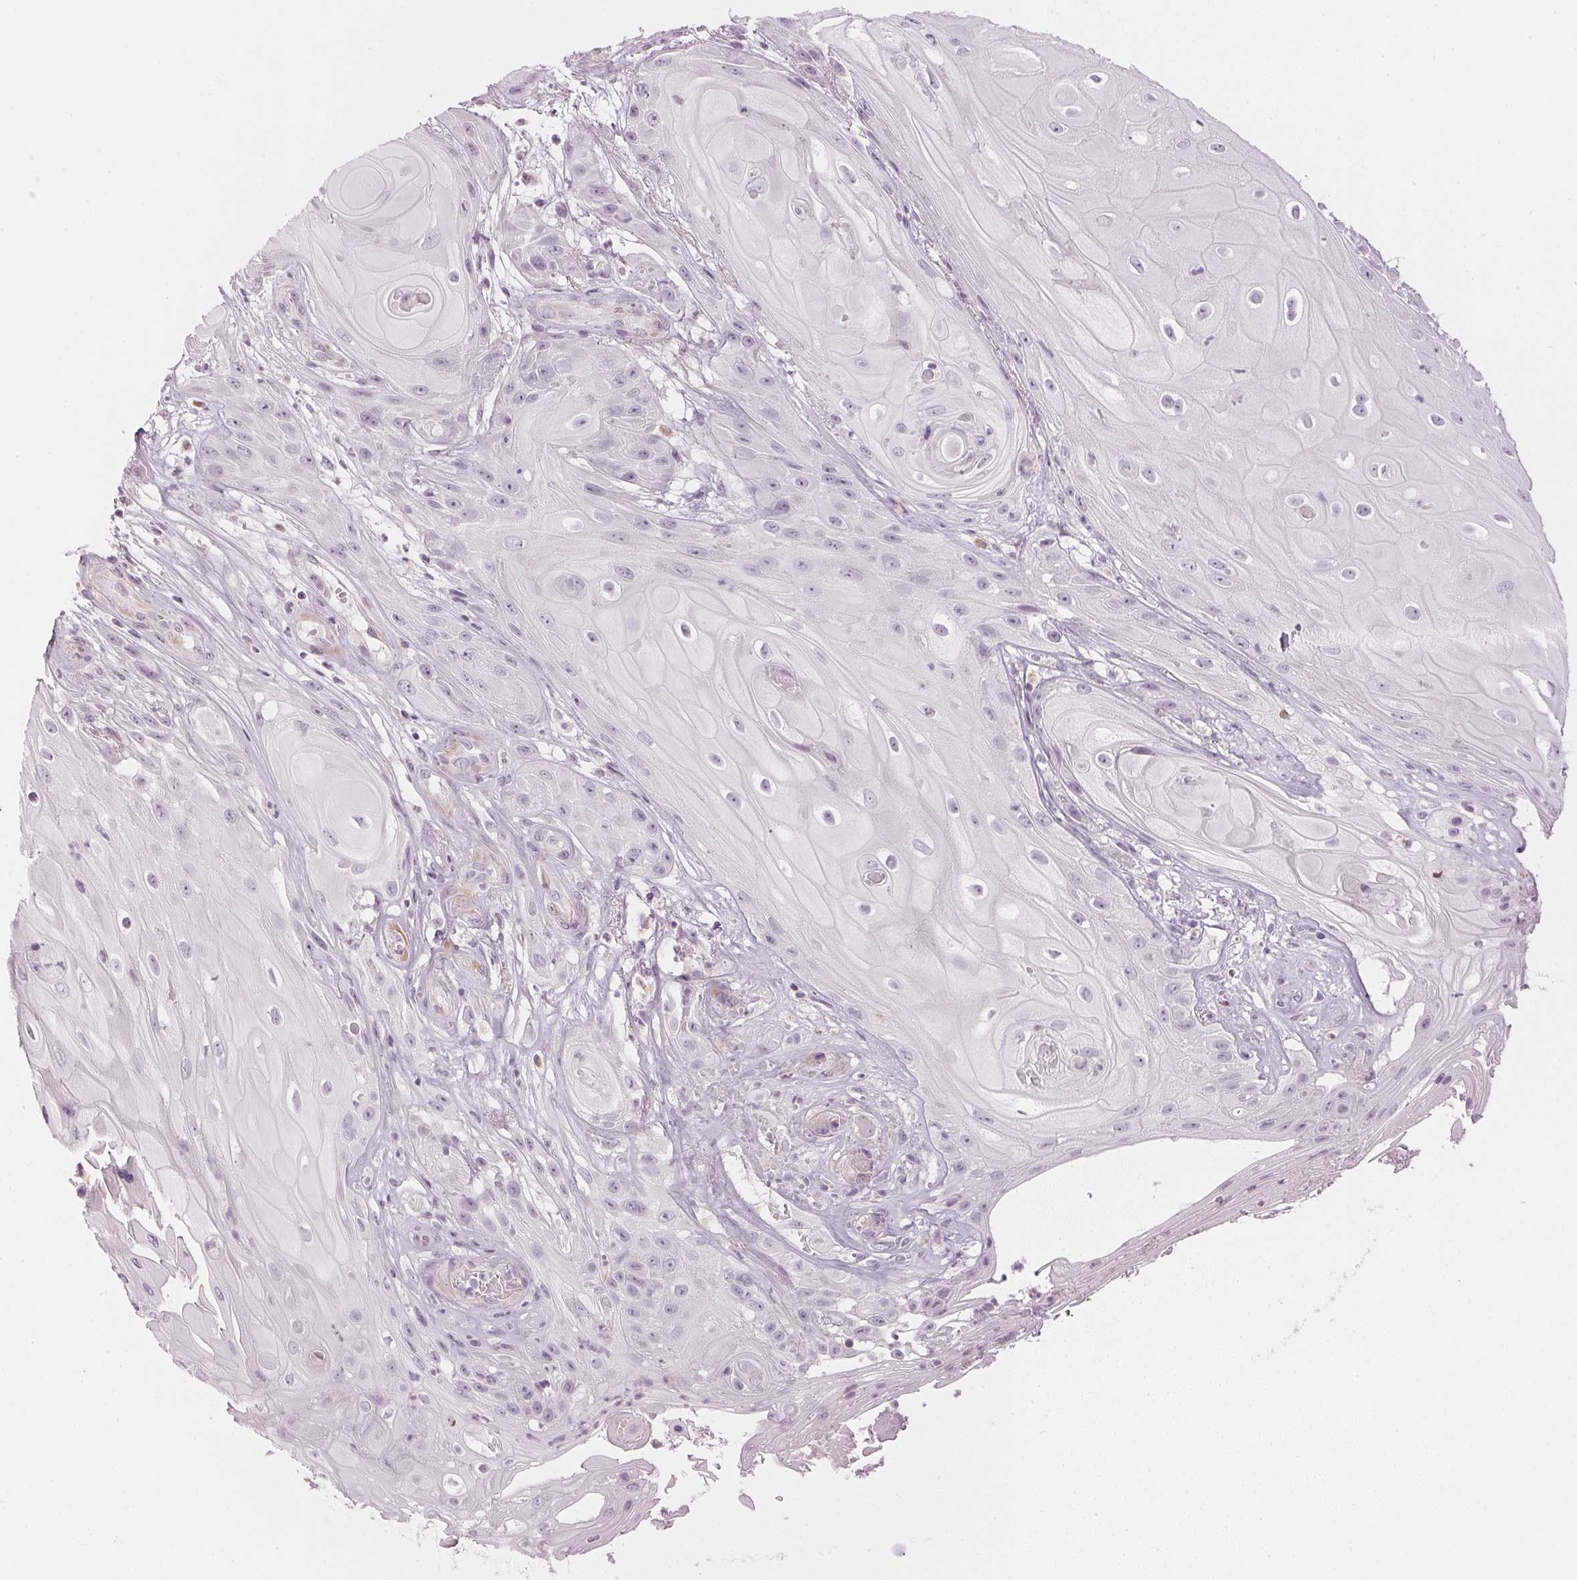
{"staining": {"intensity": "negative", "quantity": "none", "location": "none"}, "tissue": "skin cancer", "cell_type": "Tumor cells", "image_type": "cancer", "snomed": [{"axis": "morphology", "description": "Squamous cell carcinoma, NOS"}, {"axis": "topography", "description": "Skin"}], "caption": "High magnification brightfield microscopy of squamous cell carcinoma (skin) stained with DAB (3,3'-diaminobenzidine) (brown) and counterstained with hematoxylin (blue): tumor cells show no significant expression. The staining is performed using DAB (3,3'-diaminobenzidine) brown chromogen with nuclei counter-stained in using hematoxylin.", "gene": "APLP1", "patient": {"sex": "male", "age": 62}}